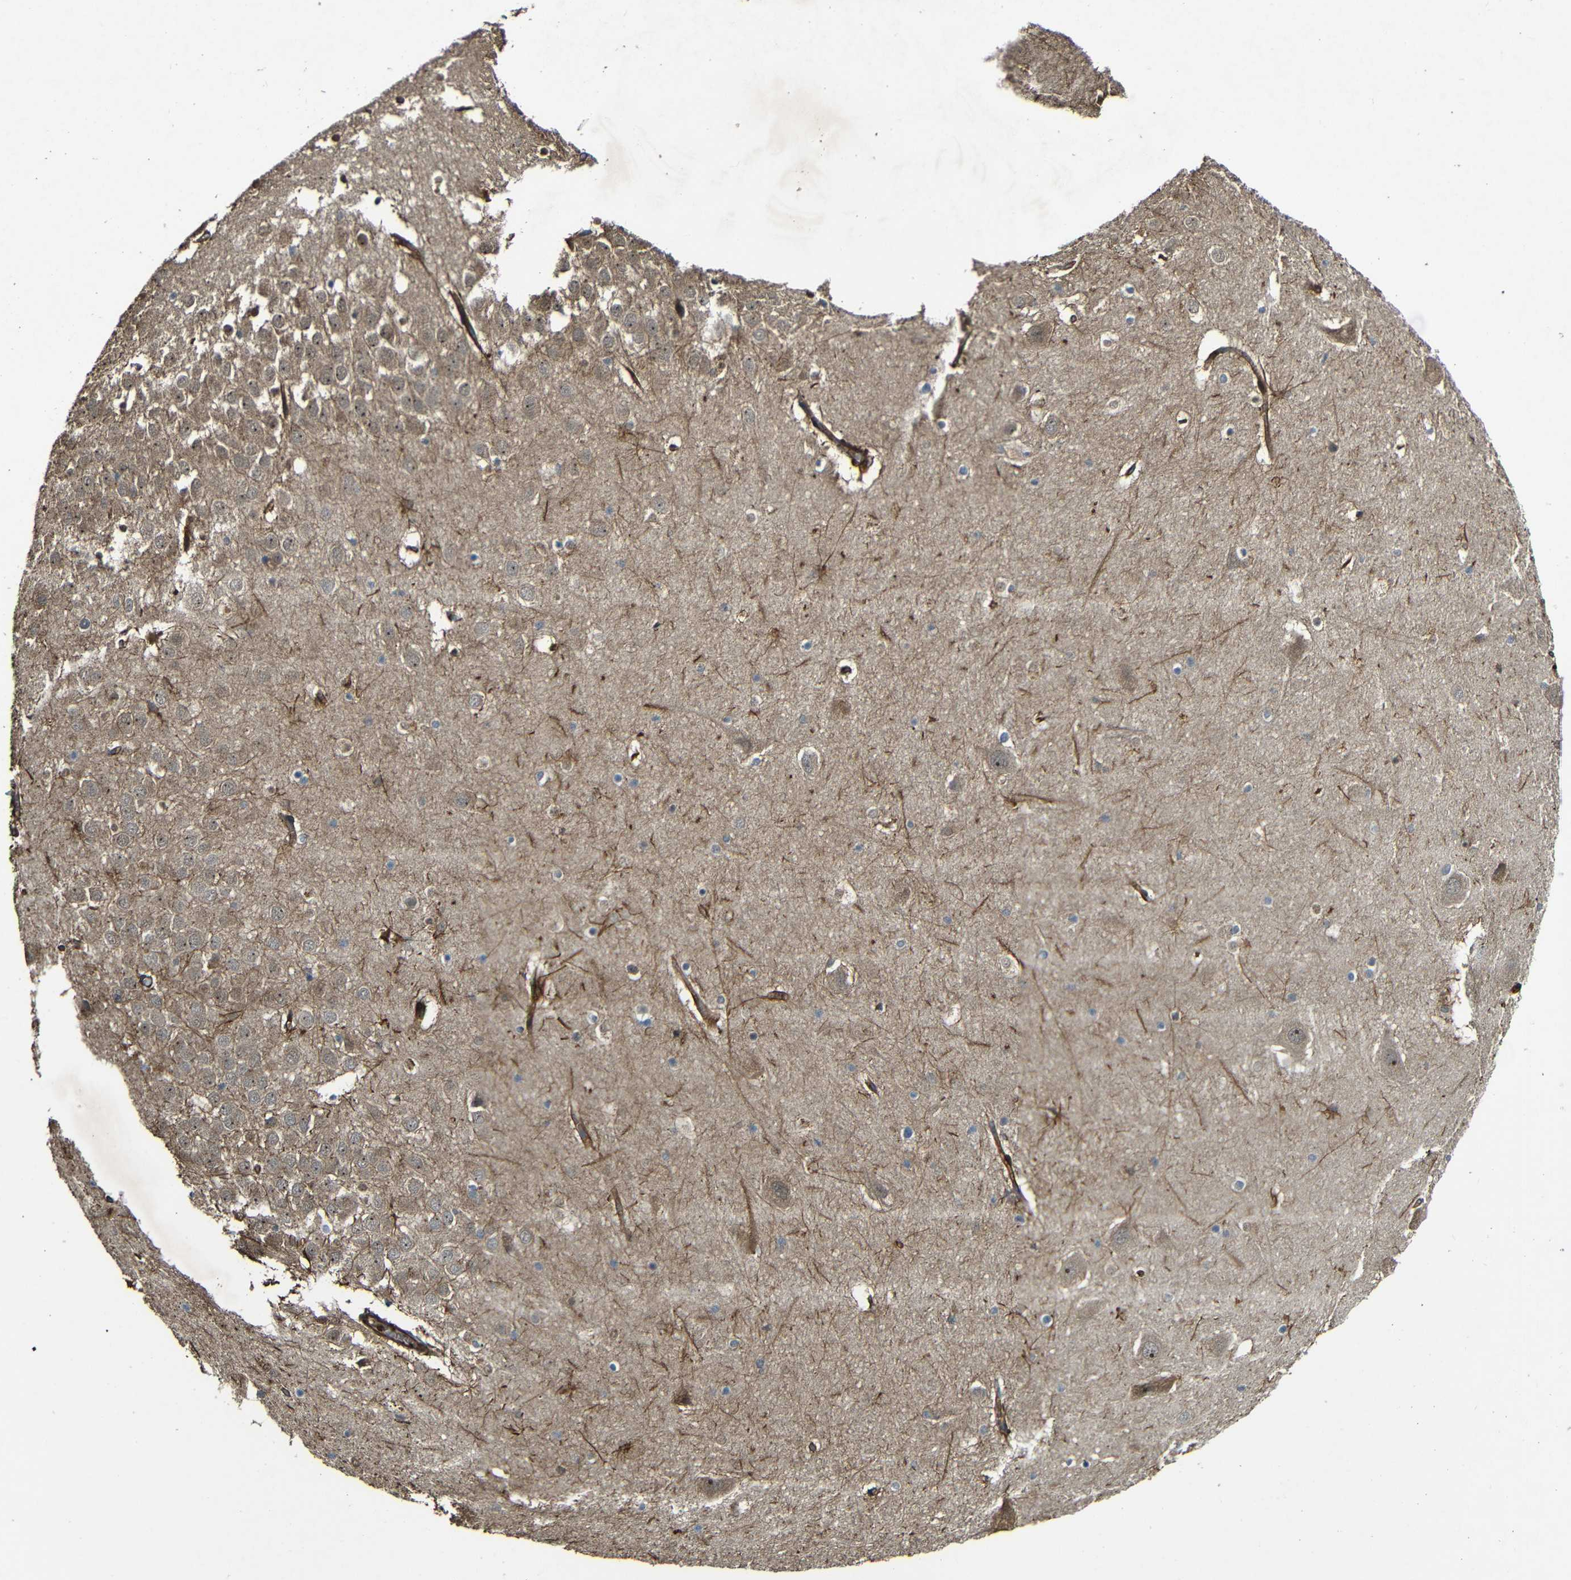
{"staining": {"intensity": "strong", "quantity": "<25%", "location": "cytoplasmic/membranous"}, "tissue": "hippocampus", "cell_type": "Glial cells", "image_type": "normal", "snomed": [{"axis": "morphology", "description": "Normal tissue, NOS"}, {"axis": "topography", "description": "Hippocampus"}], "caption": "A medium amount of strong cytoplasmic/membranous expression is present in approximately <25% of glial cells in unremarkable hippocampus.", "gene": "RELL1", "patient": {"sex": "male", "age": 45}}